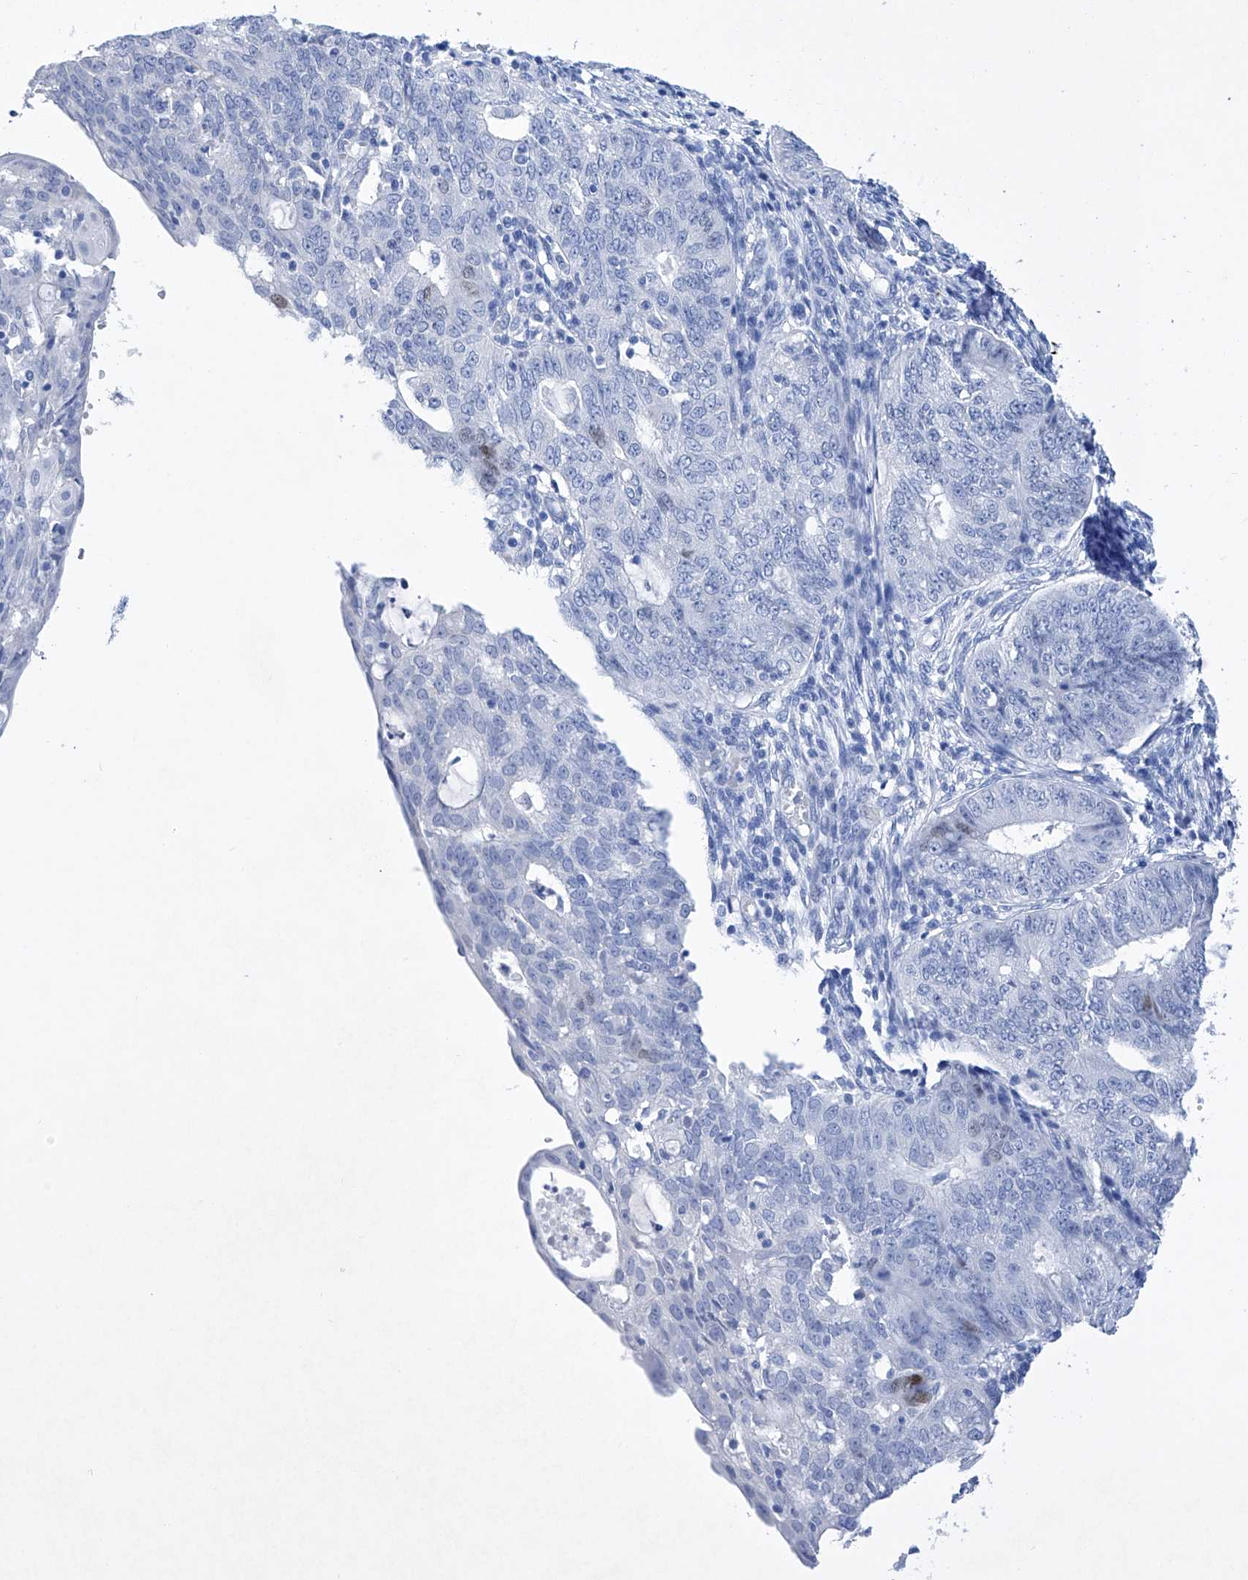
{"staining": {"intensity": "negative", "quantity": "none", "location": "none"}, "tissue": "endometrial cancer", "cell_type": "Tumor cells", "image_type": "cancer", "snomed": [{"axis": "morphology", "description": "Adenocarcinoma, NOS"}, {"axis": "topography", "description": "Endometrium"}], "caption": "High power microscopy micrograph of an IHC histopathology image of endometrial adenocarcinoma, revealing no significant positivity in tumor cells. Brightfield microscopy of immunohistochemistry stained with DAB (brown) and hematoxylin (blue), captured at high magnification.", "gene": "BARX2", "patient": {"sex": "female", "age": 32}}